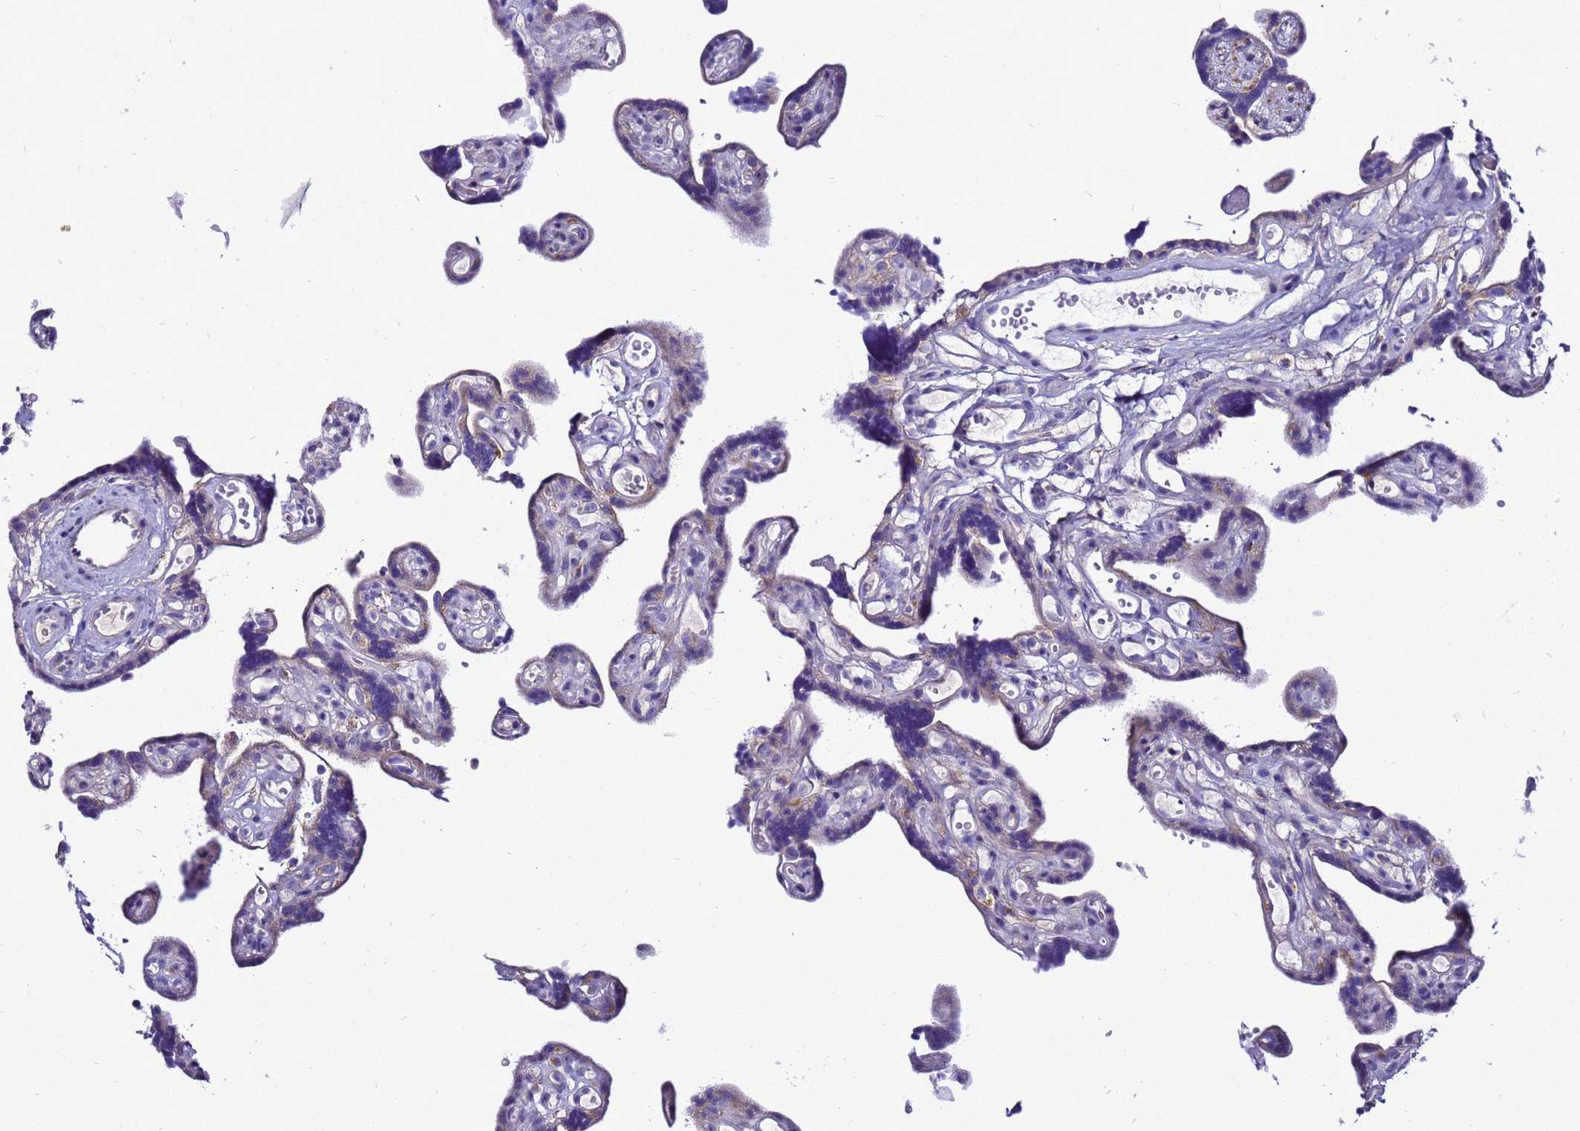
{"staining": {"intensity": "weak", "quantity": "<25%", "location": "cytoplasmic/membranous"}, "tissue": "placenta", "cell_type": "Decidual cells", "image_type": "normal", "snomed": [{"axis": "morphology", "description": "Normal tissue, NOS"}, {"axis": "topography", "description": "Placenta"}], "caption": "The image reveals no significant staining in decidual cells of placenta. (Immunohistochemistry (ihc), brightfield microscopy, high magnification).", "gene": "HIGD2A", "patient": {"sex": "female", "age": 30}}